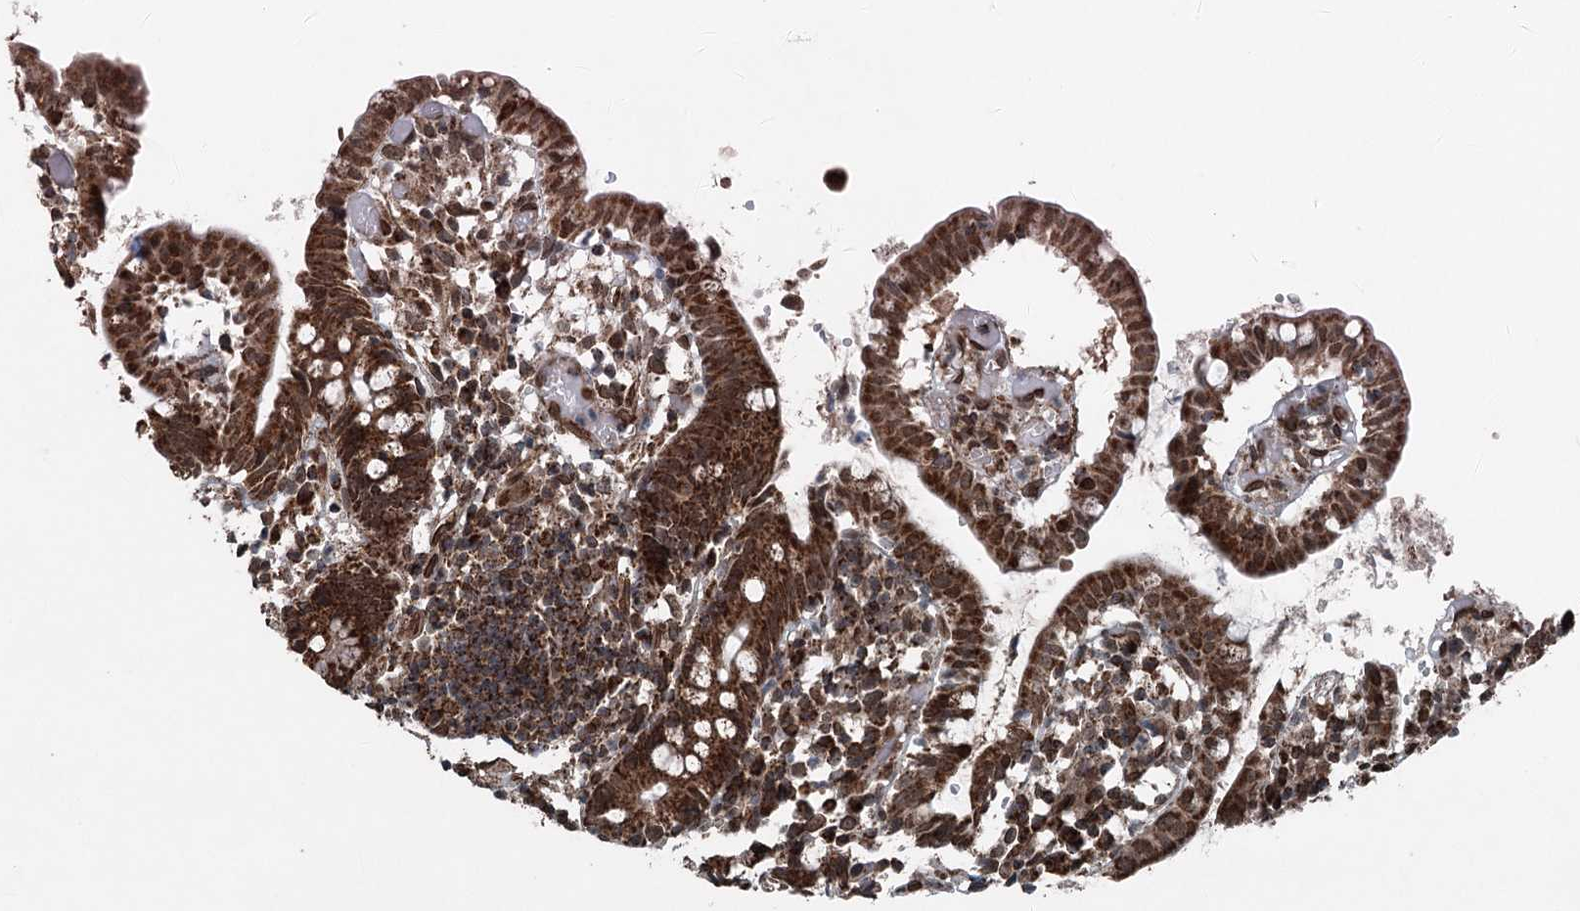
{"staining": {"intensity": "strong", "quantity": ">75%", "location": "cytoplasmic/membranous"}, "tissue": "small intestine", "cell_type": "Glandular cells", "image_type": "normal", "snomed": [{"axis": "morphology", "description": "Normal tissue, NOS"}, {"axis": "morphology", "description": "Cystadenocarcinoma, serous, Metastatic site"}, {"axis": "topography", "description": "Small intestine"}], "caption": "IHC photomicrograph of normal small intestine stained for a protein (brown), which demonstrates high levels of strong cytoplasmic/membranous staining in about >75% of glandular cells.", "gene": "BCKDHA", "patient": {"sex": "female", "age": 61}}